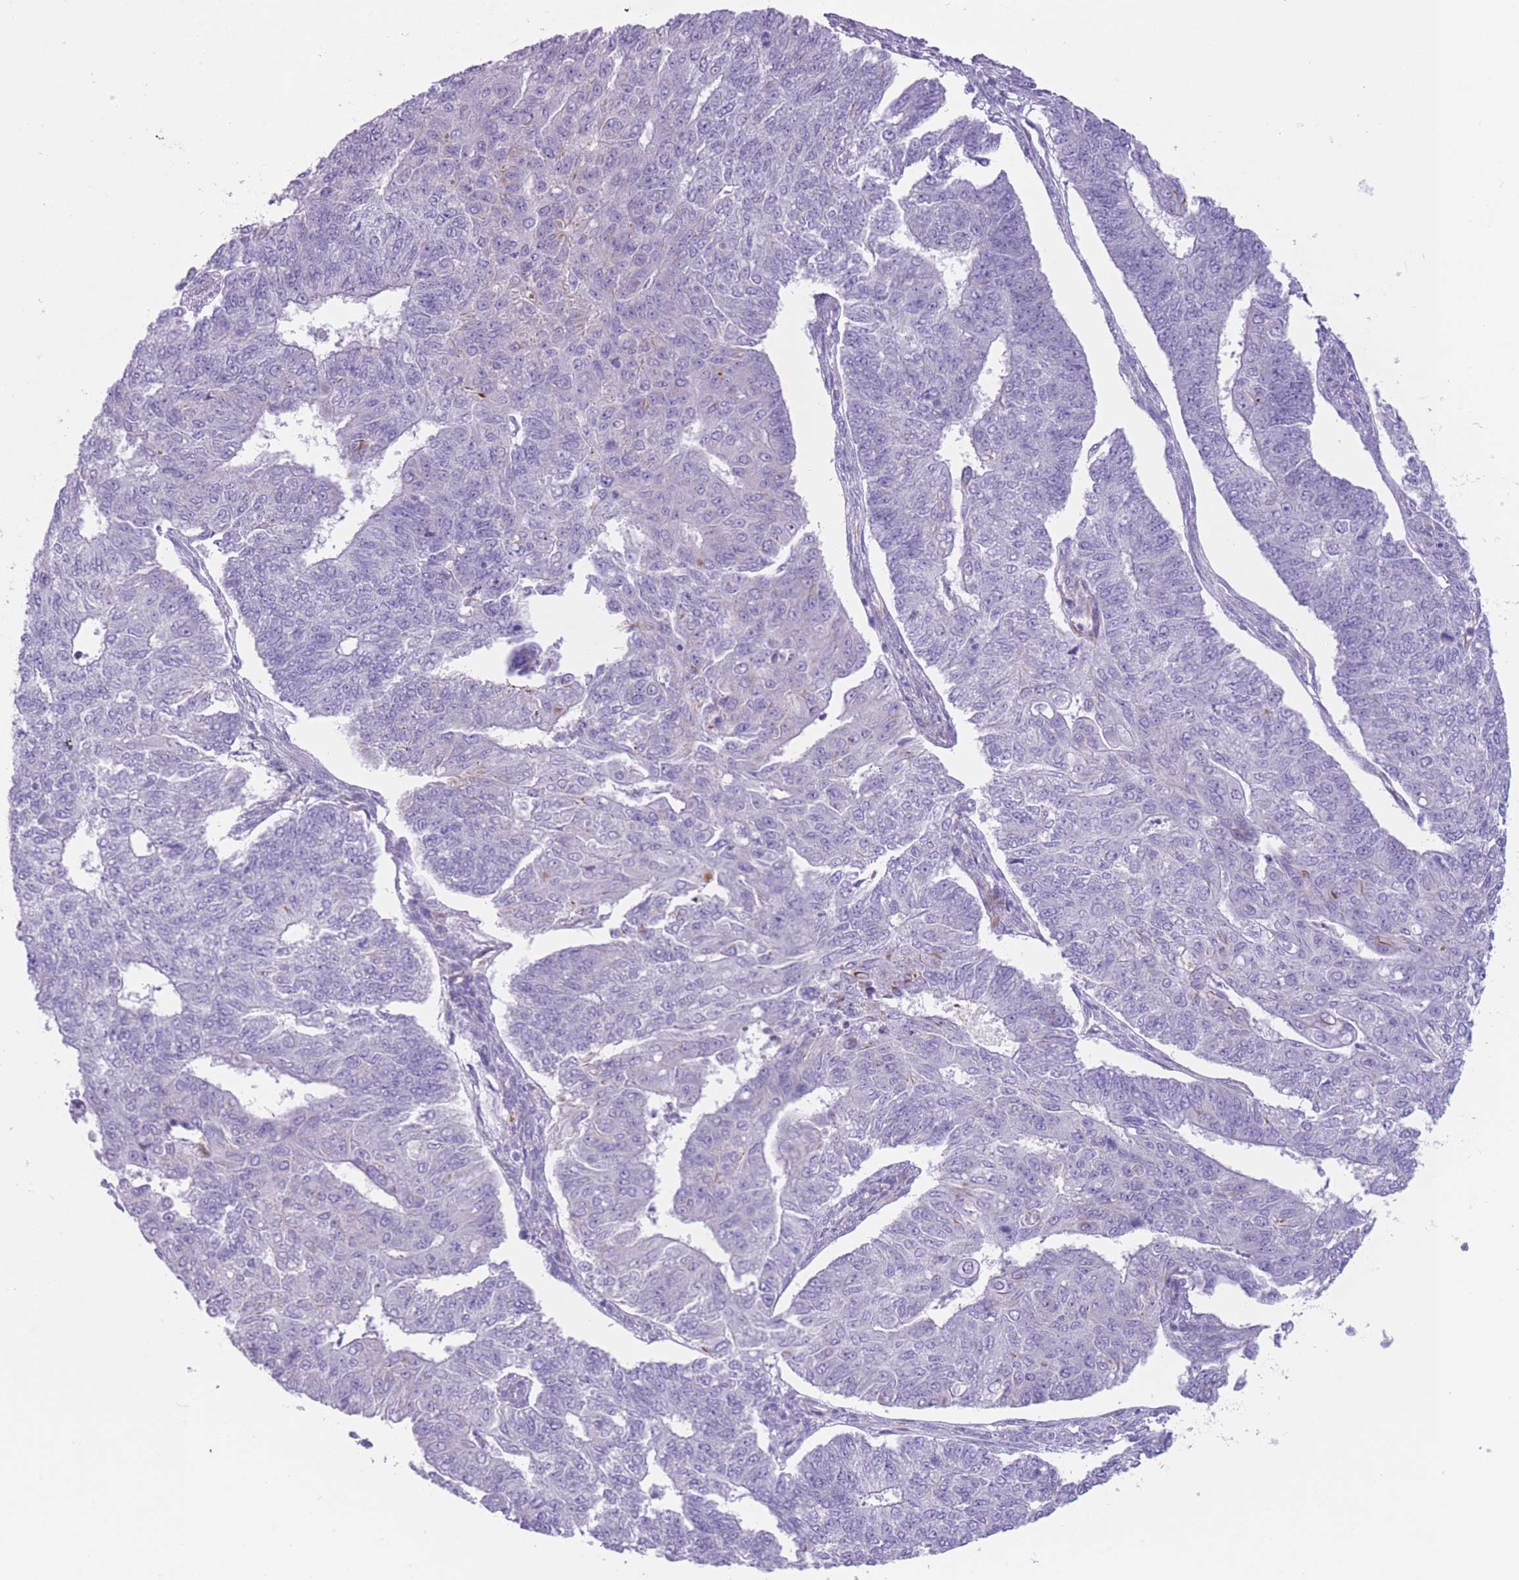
{"staining": {"intensity": "negative", "quantity": "none", "location": "none"}, "tissue": "endometrial cancer", "cell_type": "Tumor cells", "image_type": "cancer", "snomed": [{"axis": "morphology", "description": "Adenocarcinoma, NOS"}, {"axis": "topography", "description": "Endometrium"}], "caption": "Tumor cells are negative for brown protein staining in endometrial cancer (adenocarcinoma).", "gene": "PTCD1", "patient": {"sex": "female", "age": 32}}